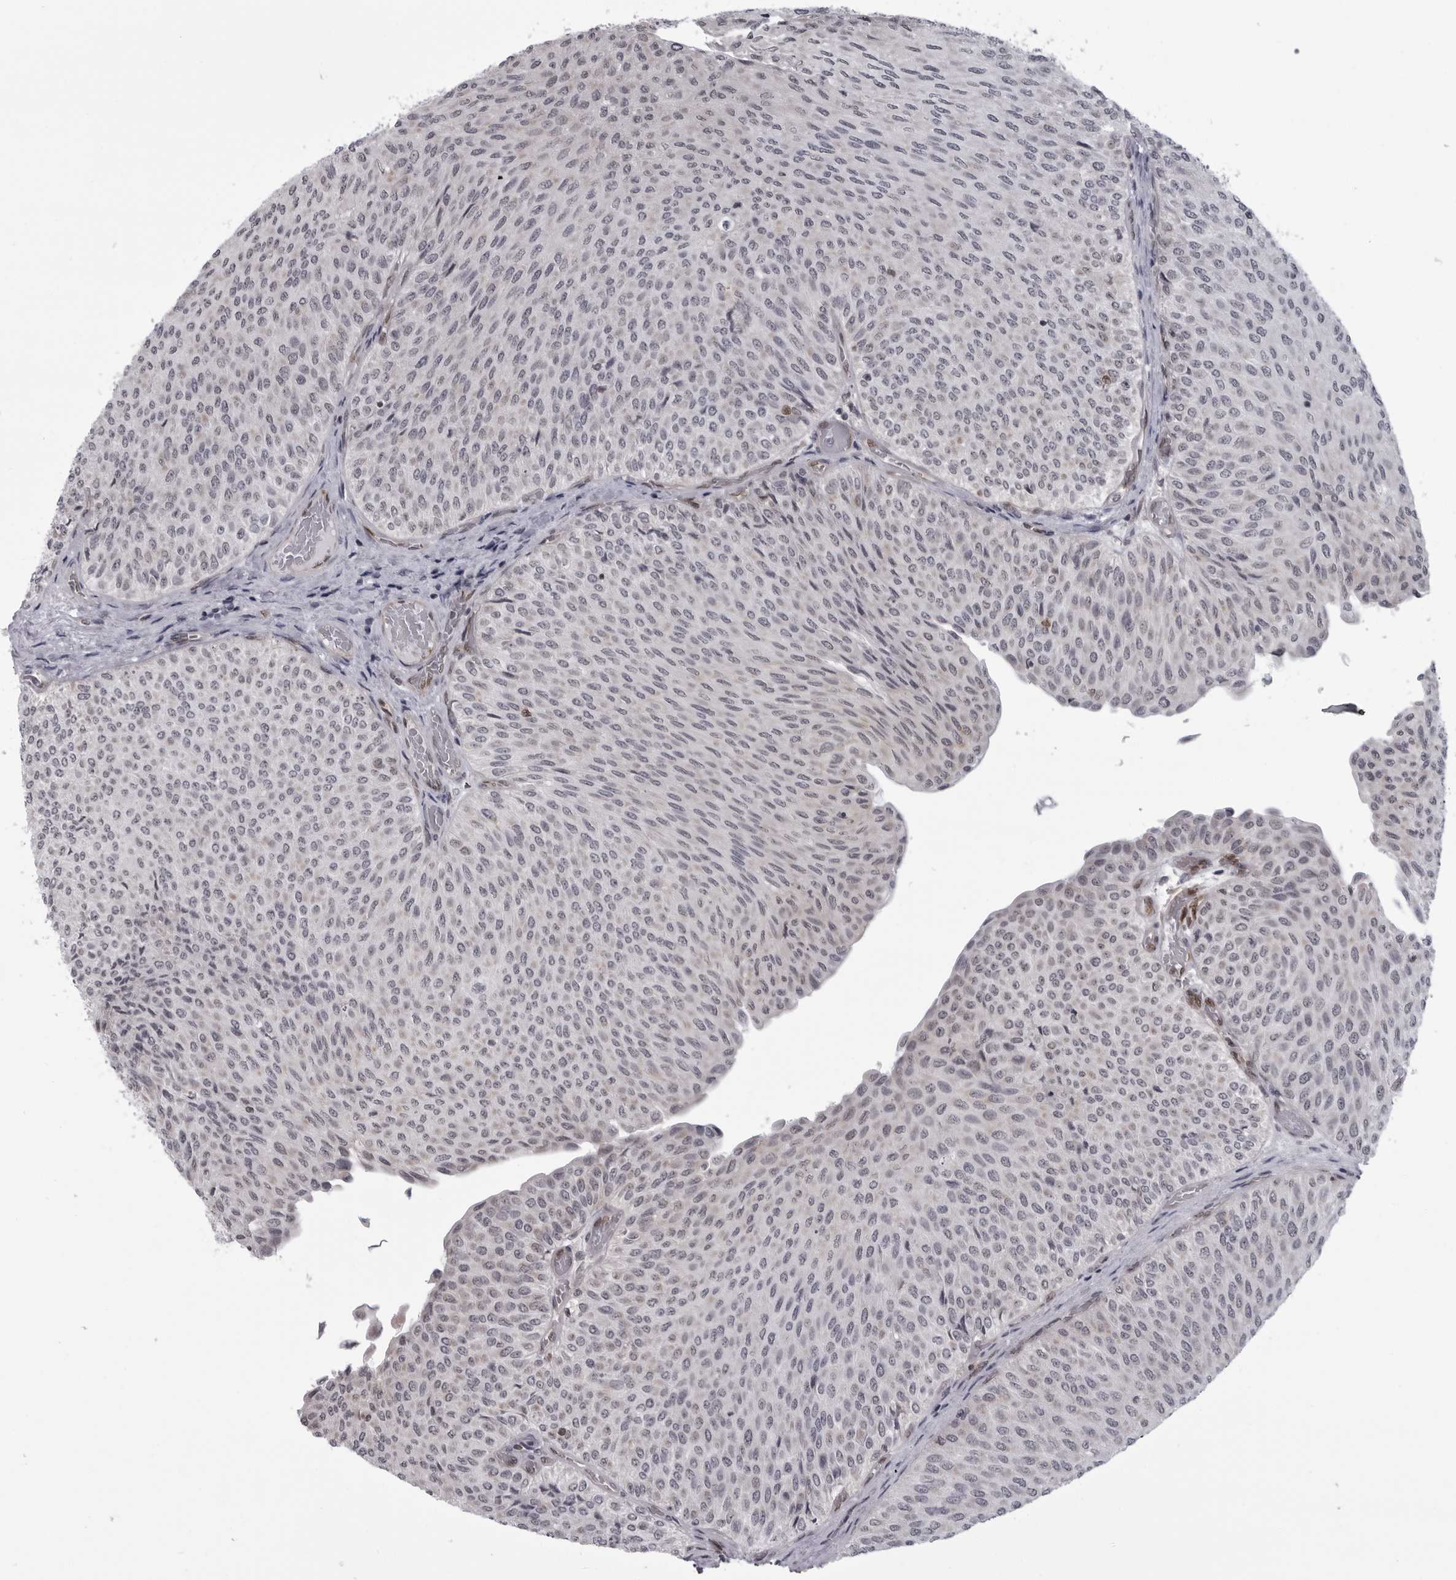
{"staining": {"intensity": "weak", "quantity": "<25%", "location": "nuclear"}, "tissue": "urothelial cancer", "cell_type": "Tumor cells", "image_type": "cancer", "snomed": [{"axis": "morphology", "description": "Urothelial carcinoma, Low grade"}, {"axis": "topography", "description": "Urinary bladder"}], "caption": "Tumor cells are negative for brown protein staining in urothelial cancer.", "gene": "MAPK12", "patient": {"sex": "male", "age": 78}}